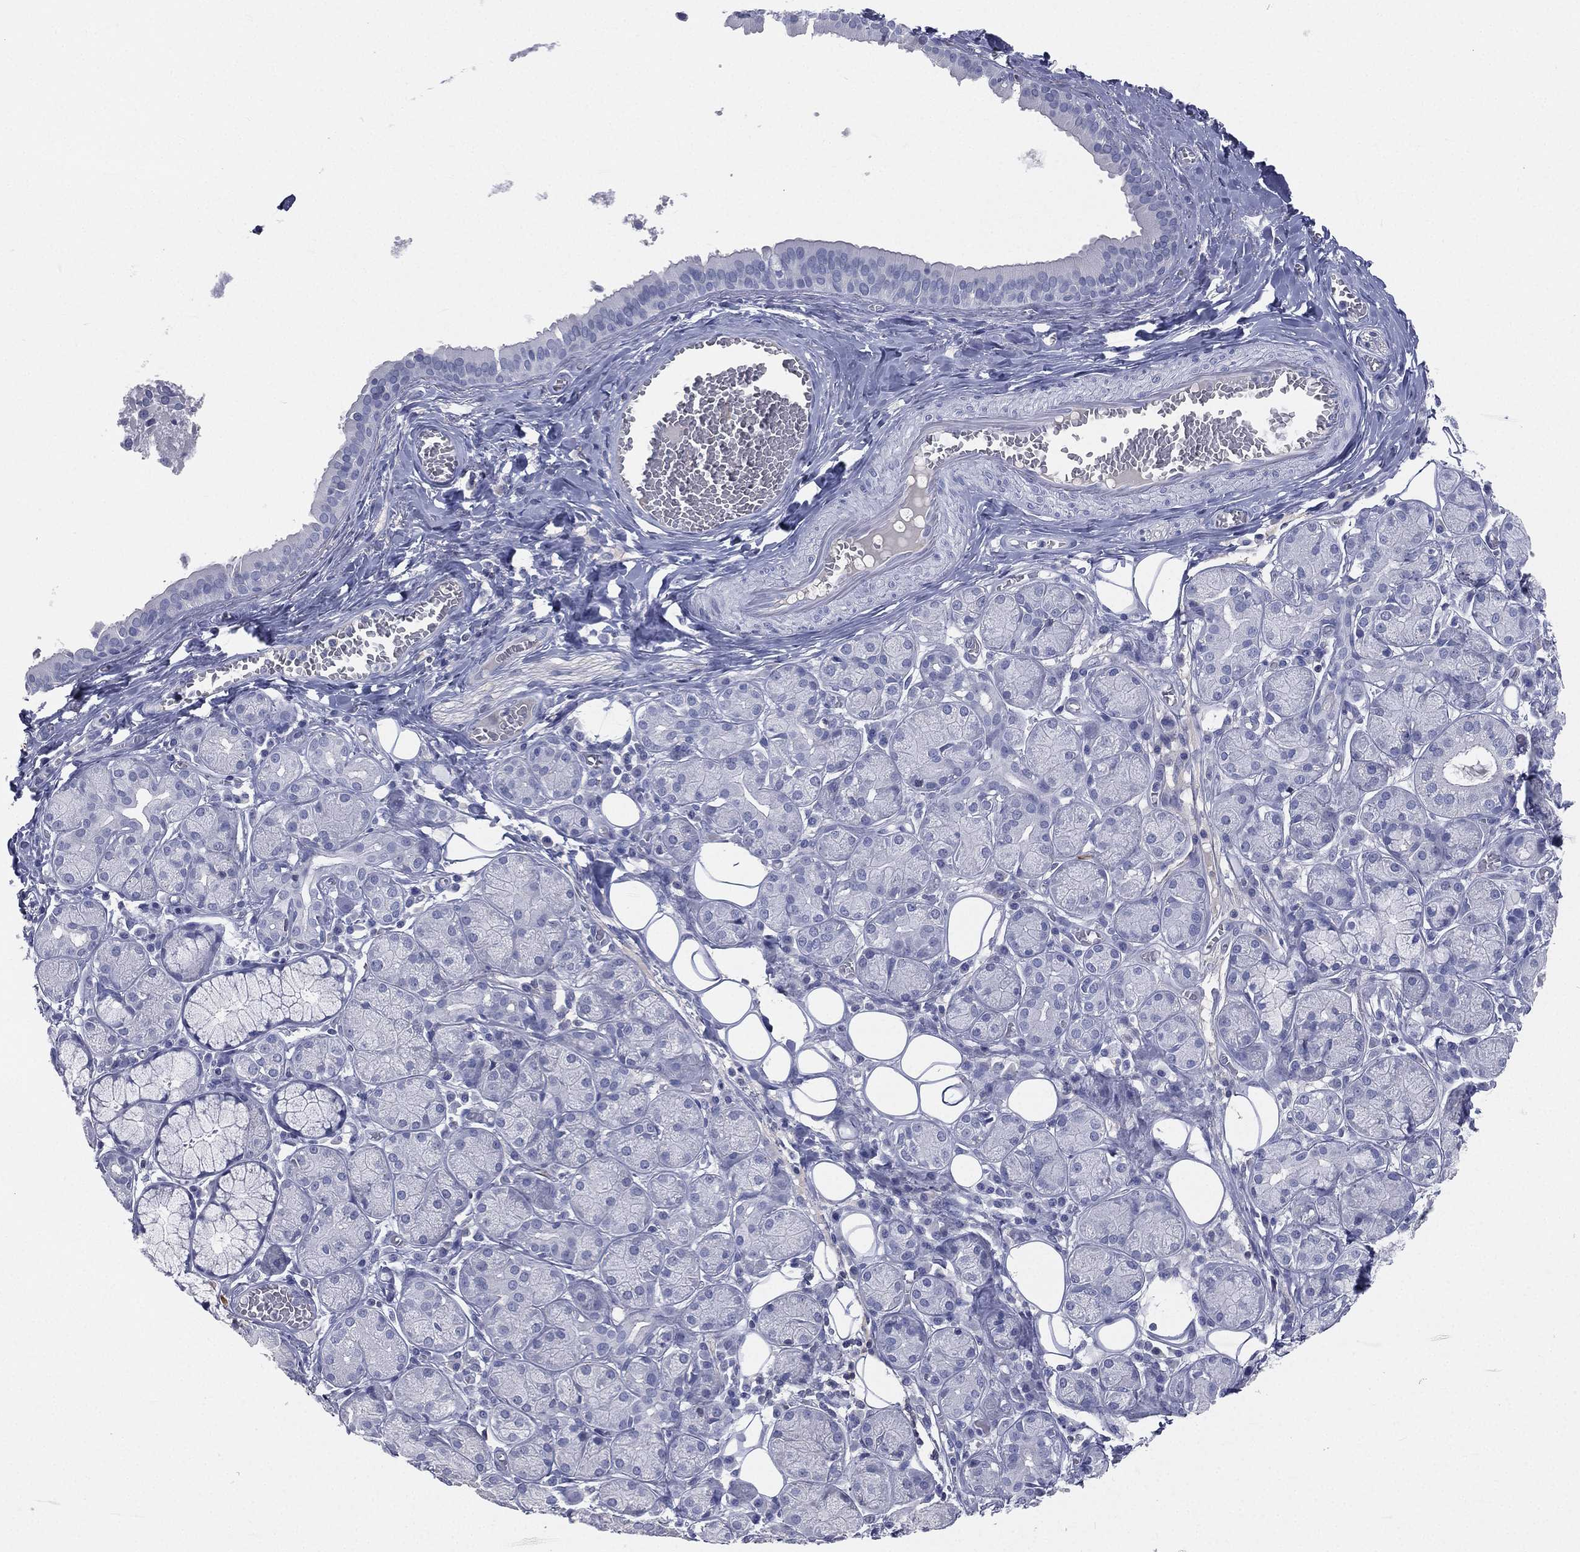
{"staining": {"intensity": "negative", "quantity": "none", "location": "none"}, "tissue": "salivary gland", "cell_type": "Glandular cells", "image_type": "normal", "snomed": [{"axis": "morphology", "description": "Normal tissue, NOS"}, {"axis": "topography", "description": "Salivary gland"}], "caption": "Protein analysis of unremarkable salivary gland shows no significant staining in glandular cells.", "gene": "CD3D", "patient": {"sex": "male", "age": 71}}